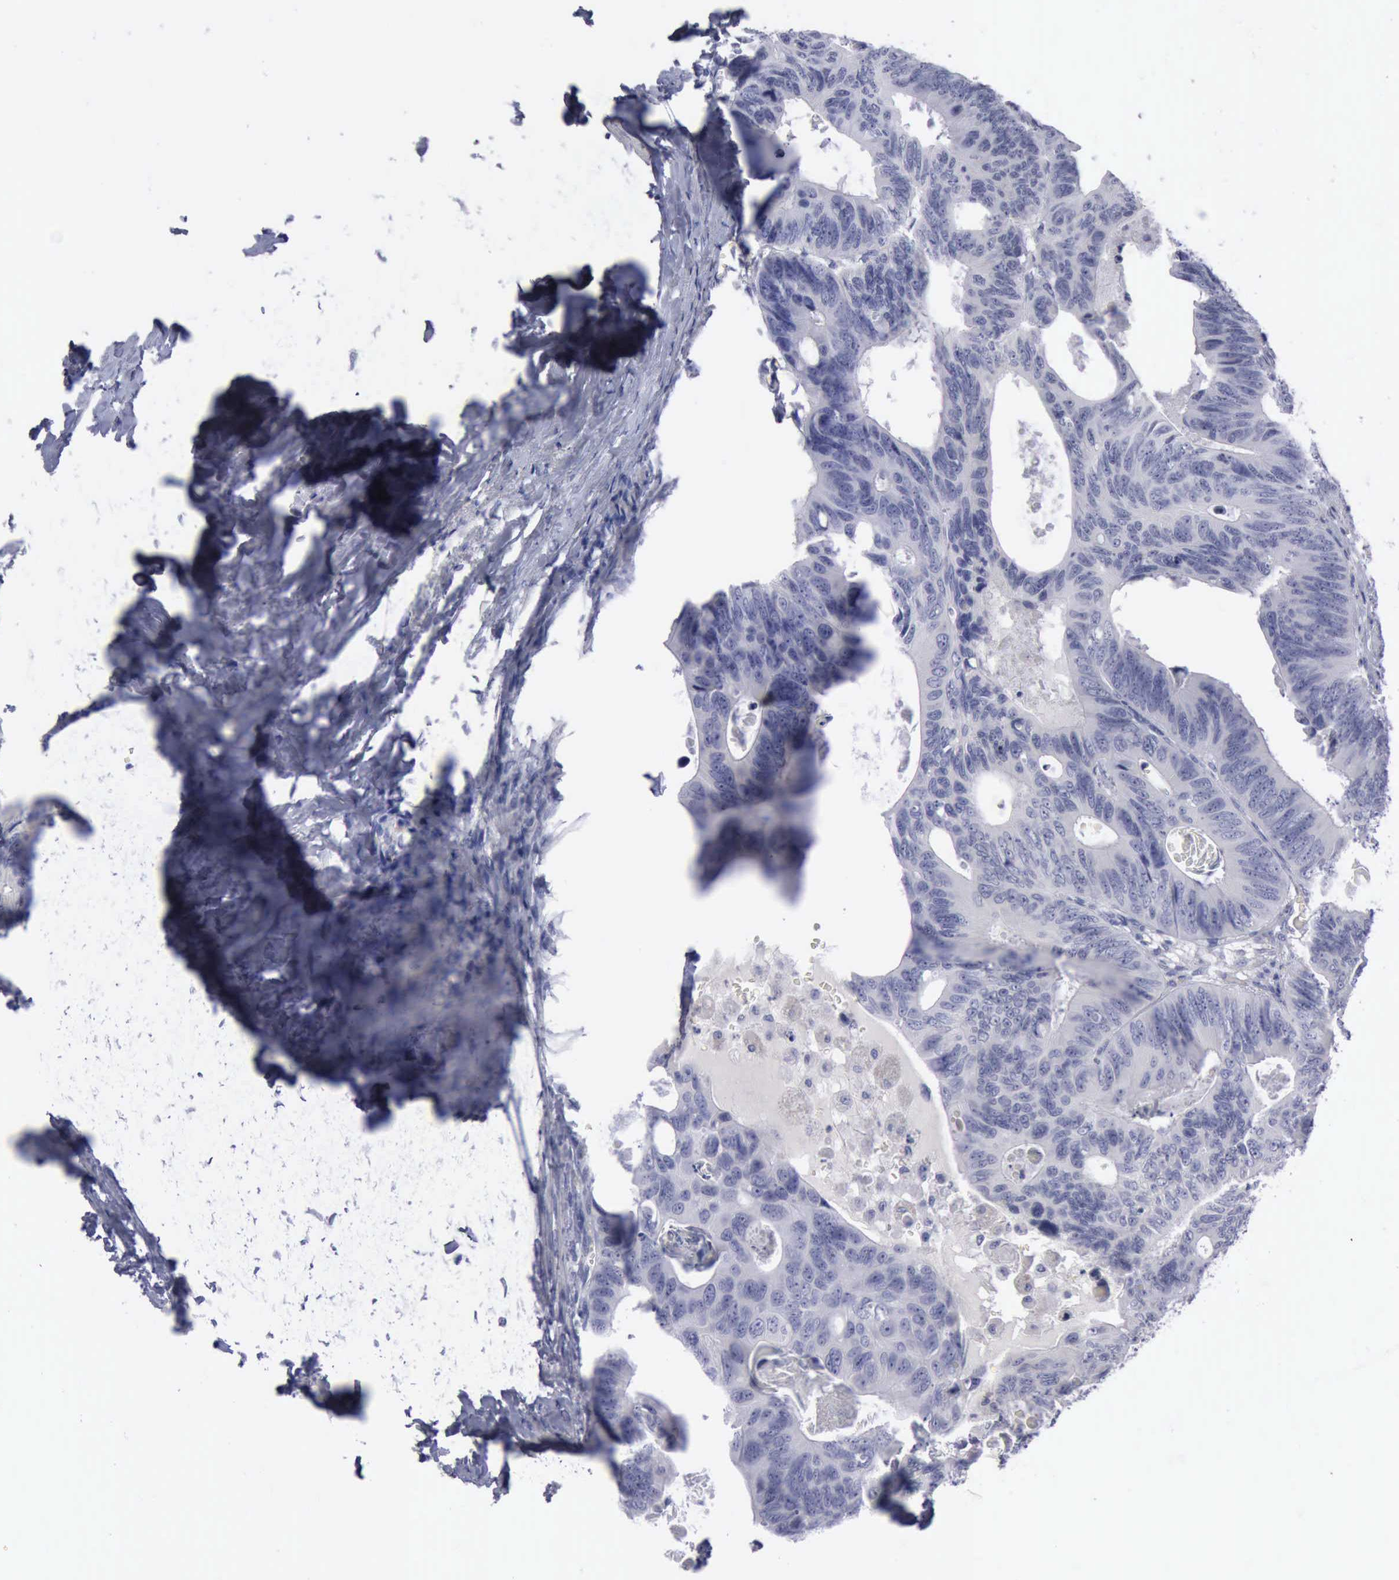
{"staining": {"intensity": "negative", "quantity": "none", "location": "none"}, "tissue": "colorectal cancer", "cell_type": "Tumor cells", "image_type": "cancer", "snomed": [{"axis": "morphology", "description": "Adenocarcinoma, NOS"}, {"axis": "topography", "description": "Colon"}], "caption": "DAB immunohistochemical staining of human colorectal adenocarcinoma shows no significant positivity in tumor cells. (DAB immunohistochemistry (IHC) with hematoxylin counter stain).", "gene": "CDH2", "patient": {"sex": "female", "age": 55}}